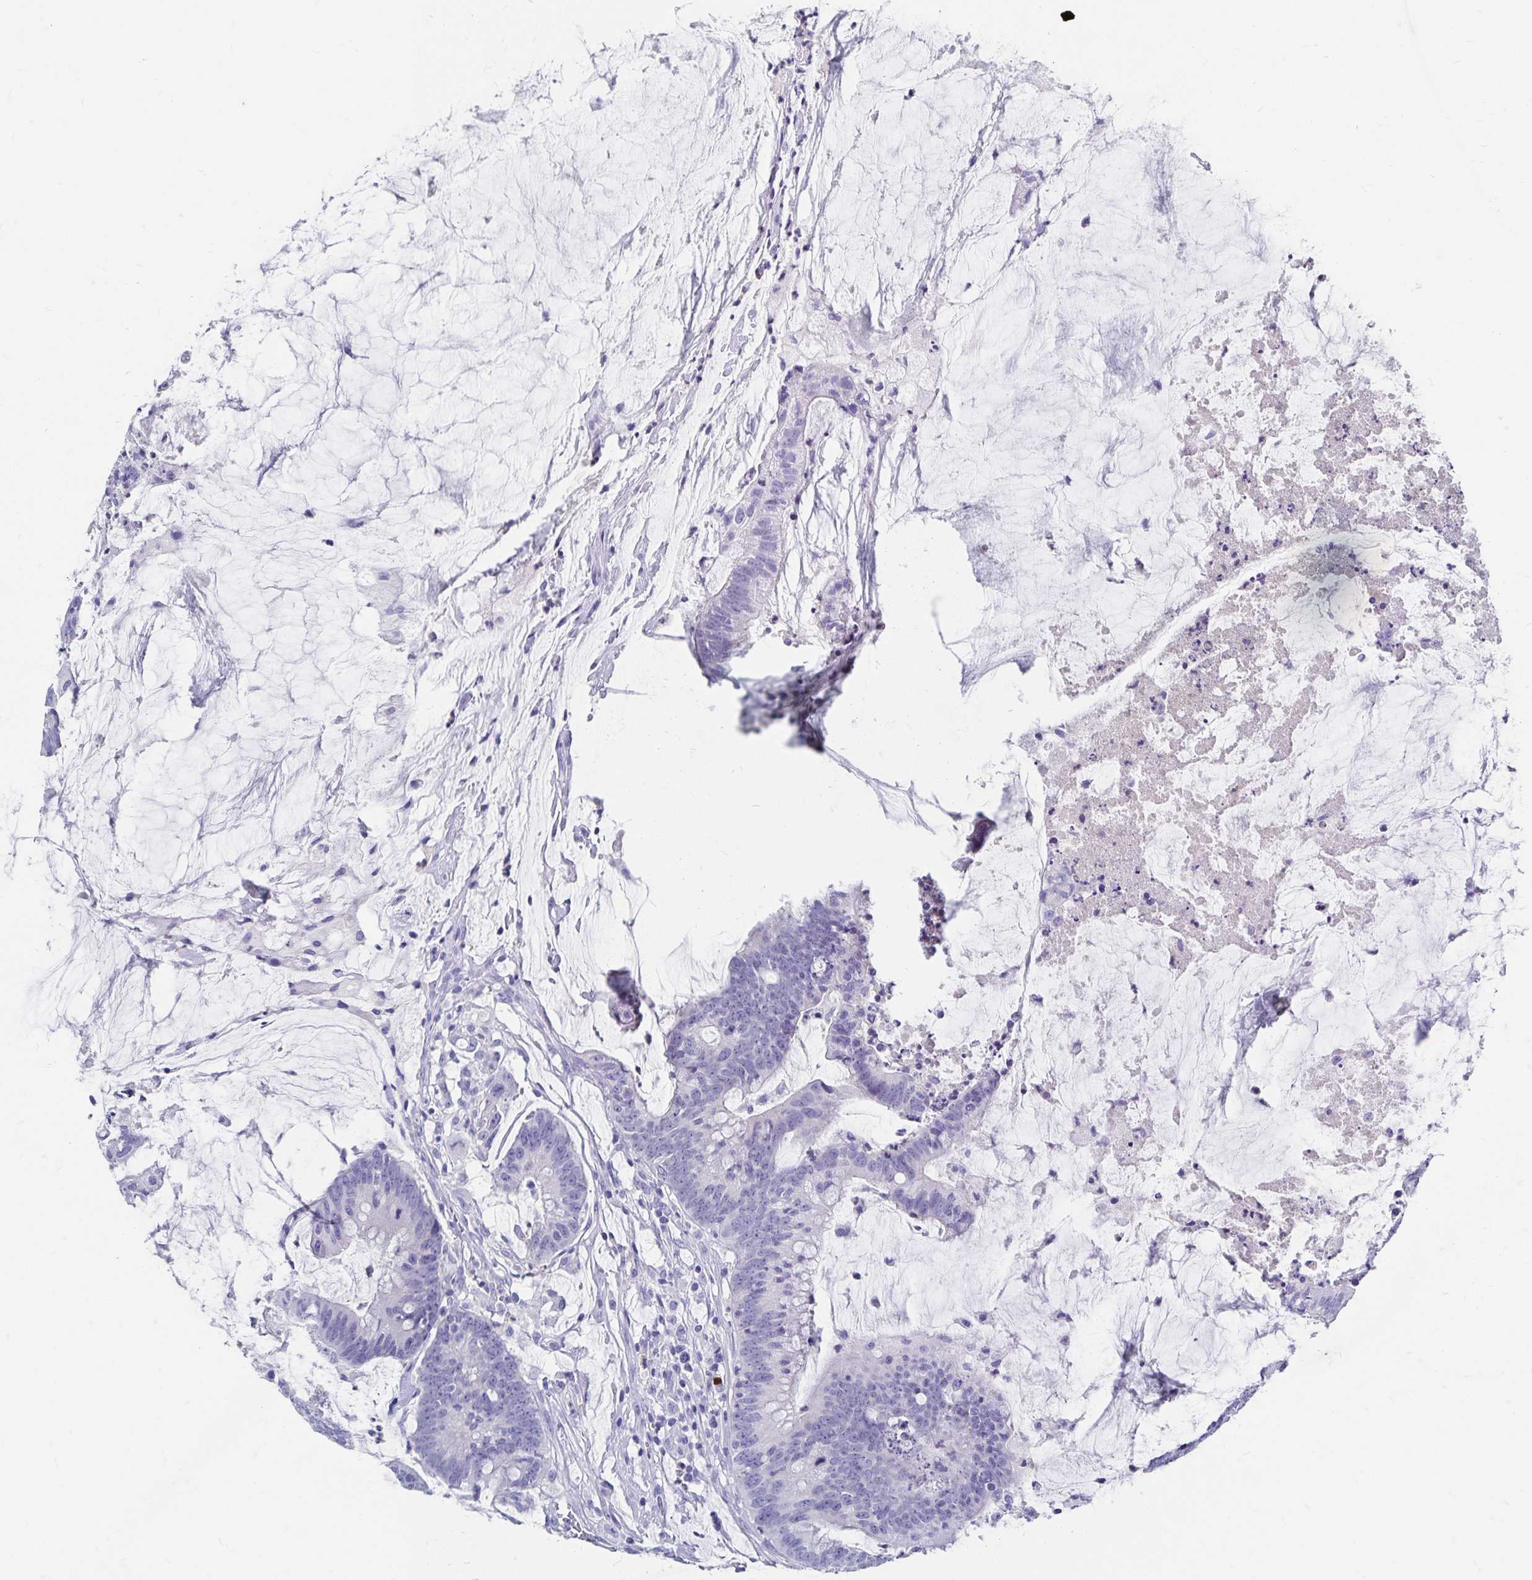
{"staining": {"intensity": "negative", "quantity": "none", "location": "none"}, "tissue": "colorectal cancer", "cell_type": "Tumor cells", "image_type": "cancer", "snomed": [{"axis": "morphology", "description": "Adenocarcinoma, NOS"}, {"axis": "topography", "description": "Colon"}], "caption": "This is an immunohistochemistry micrograph of human colorectal adenocarcinoma. There is no positivity in tumor cells.", "gene": "PAX5", "patient": {"sex": "male", "age": 62}}